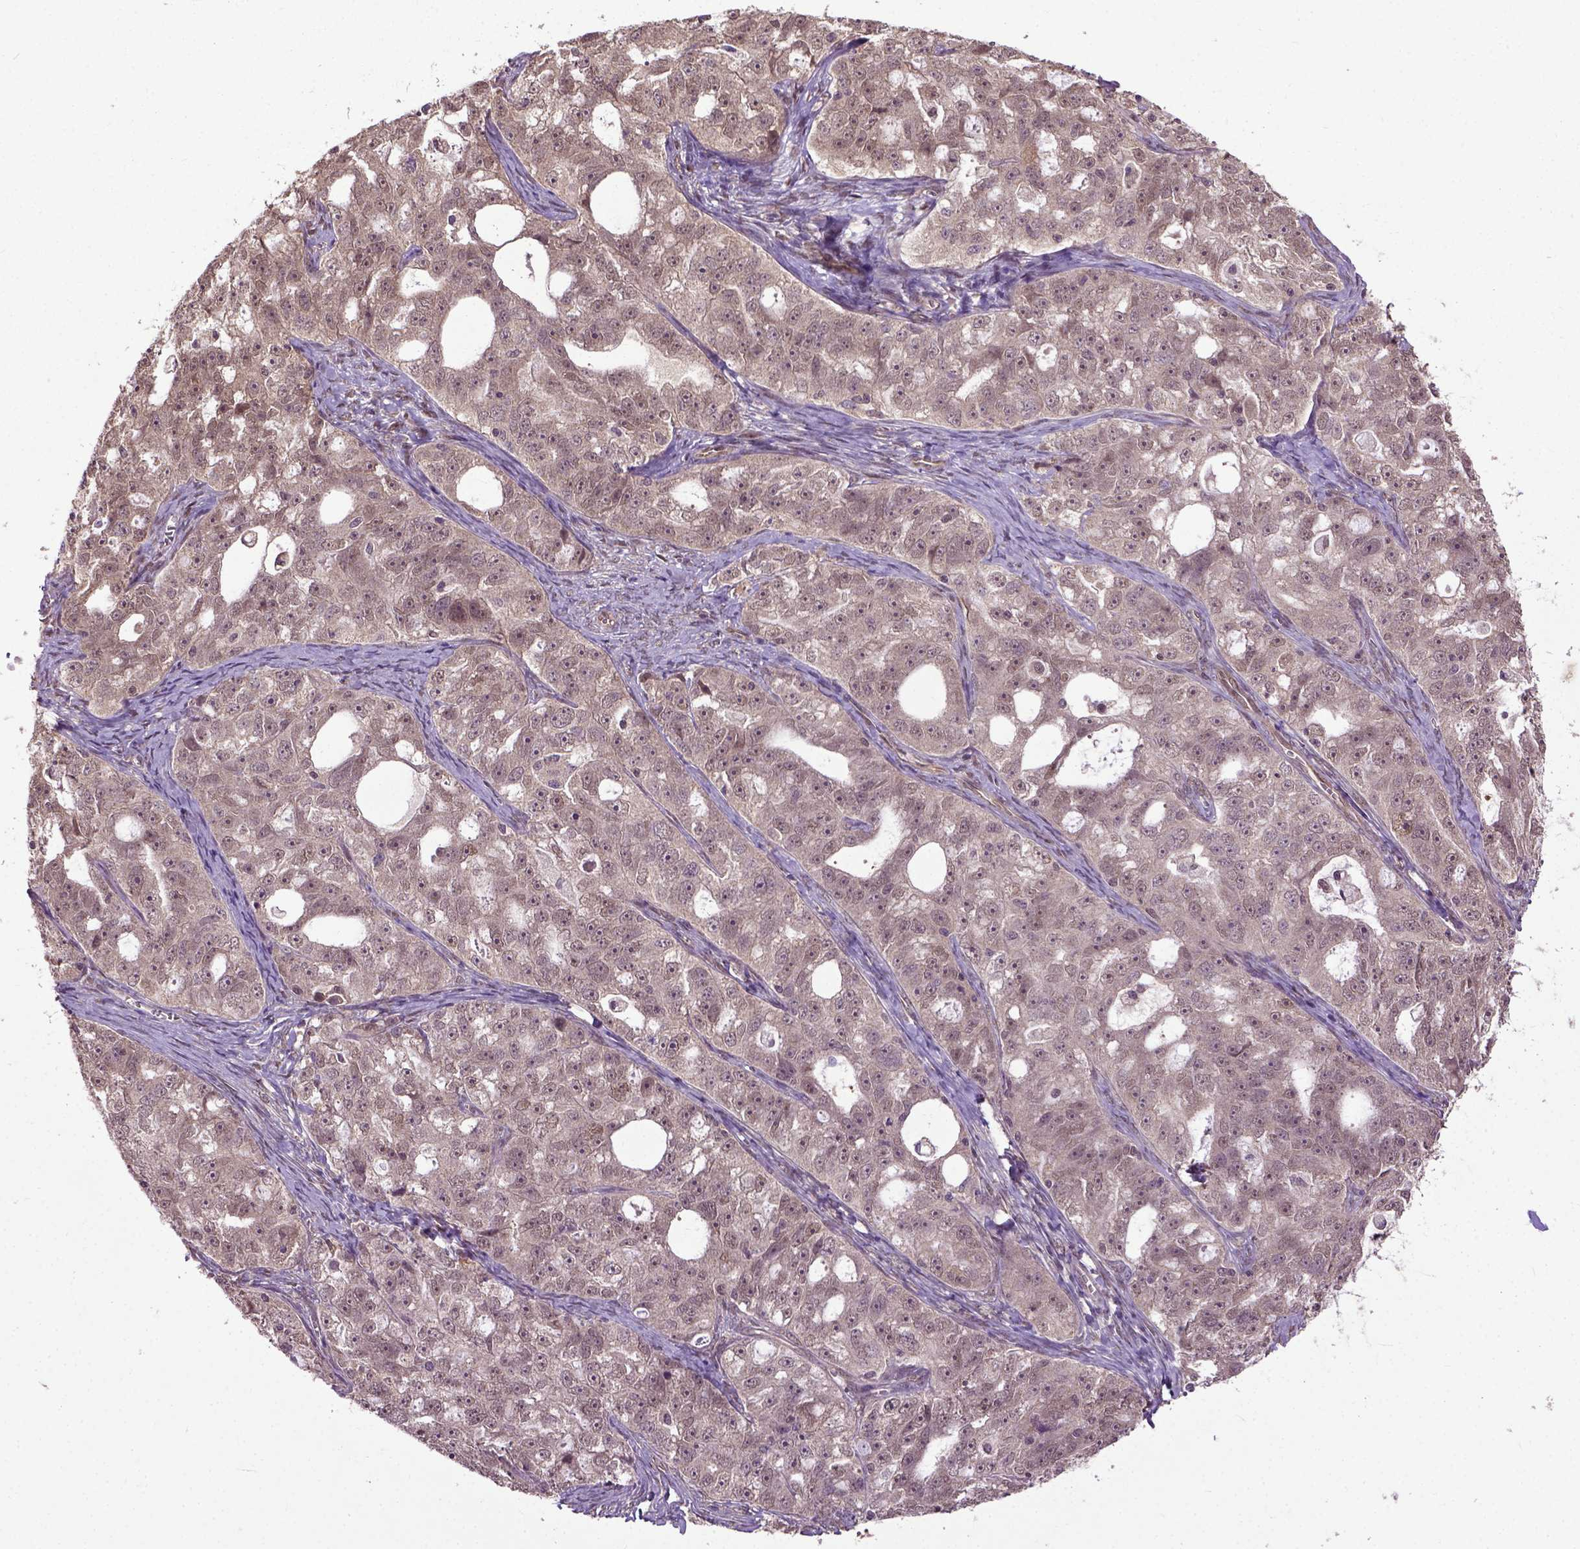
{"staining": {"intensity": "weak", "quantity": ">75%", "location": "cytoplasmic/membranous,nuclear"}, "tissue": "ovarian cancer", "cell_type": "Tumor cells", "image_type": "cancer", "snomed": [{"axis": "morphology", "description": "Cystadenocarcinoma, serous, NOS"}, {"axis": "topography", "description": "Ovary"}], "caption": "Ovarian cancer tissue demonstrates weak cytoplasmic/membranous and nuclear staining in approximately >75% of tumor cells, visualized by immunohistochemistry. The protein of interest is stained brown, and the nuclei are stained in blue (DAB IHC with brightfield microscopy, high magnification).", "gene": "UBA3", "patient": {"sex": "female", "age": 51}}